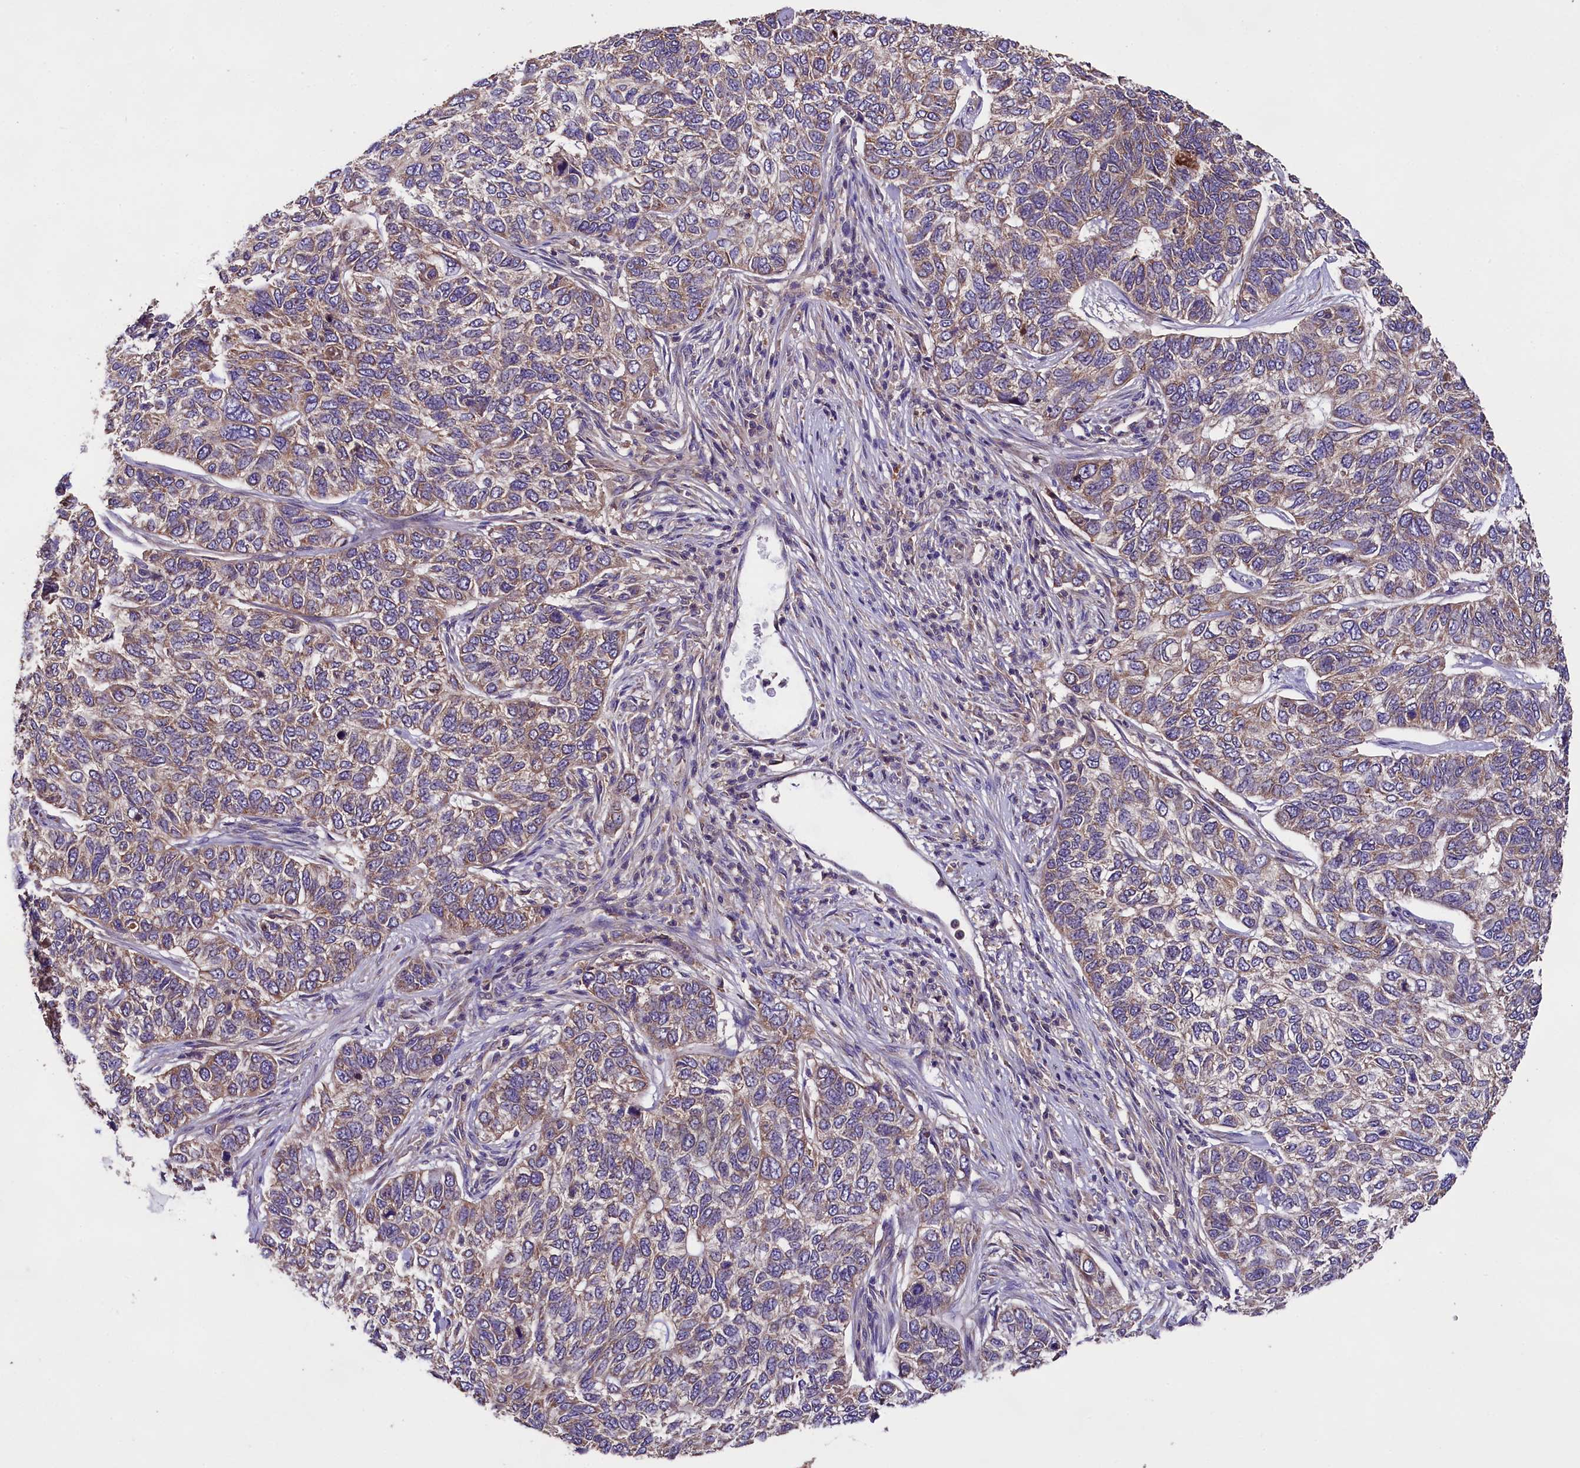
{"staining": {"intensity": "moderate", "quantity": "<25%", "location": "cytoplasmic/membranous"}, "tissue": "skin cancer", "cell_type": "Tumor cells", "image_type": "cancer", "snomed": [{"axis": "morphology", "description": "Basal cell carcinoma"}, {"axis": "topography", "description": "Skin"}], "caption": "Protein expression analysis of skin basal cell carcinoma shows moderate cytoplasmic/membranous staining in about <25% of tumor cells.", "gene": "ENKD1", "patient": {"sex": "female", "age": 65}}